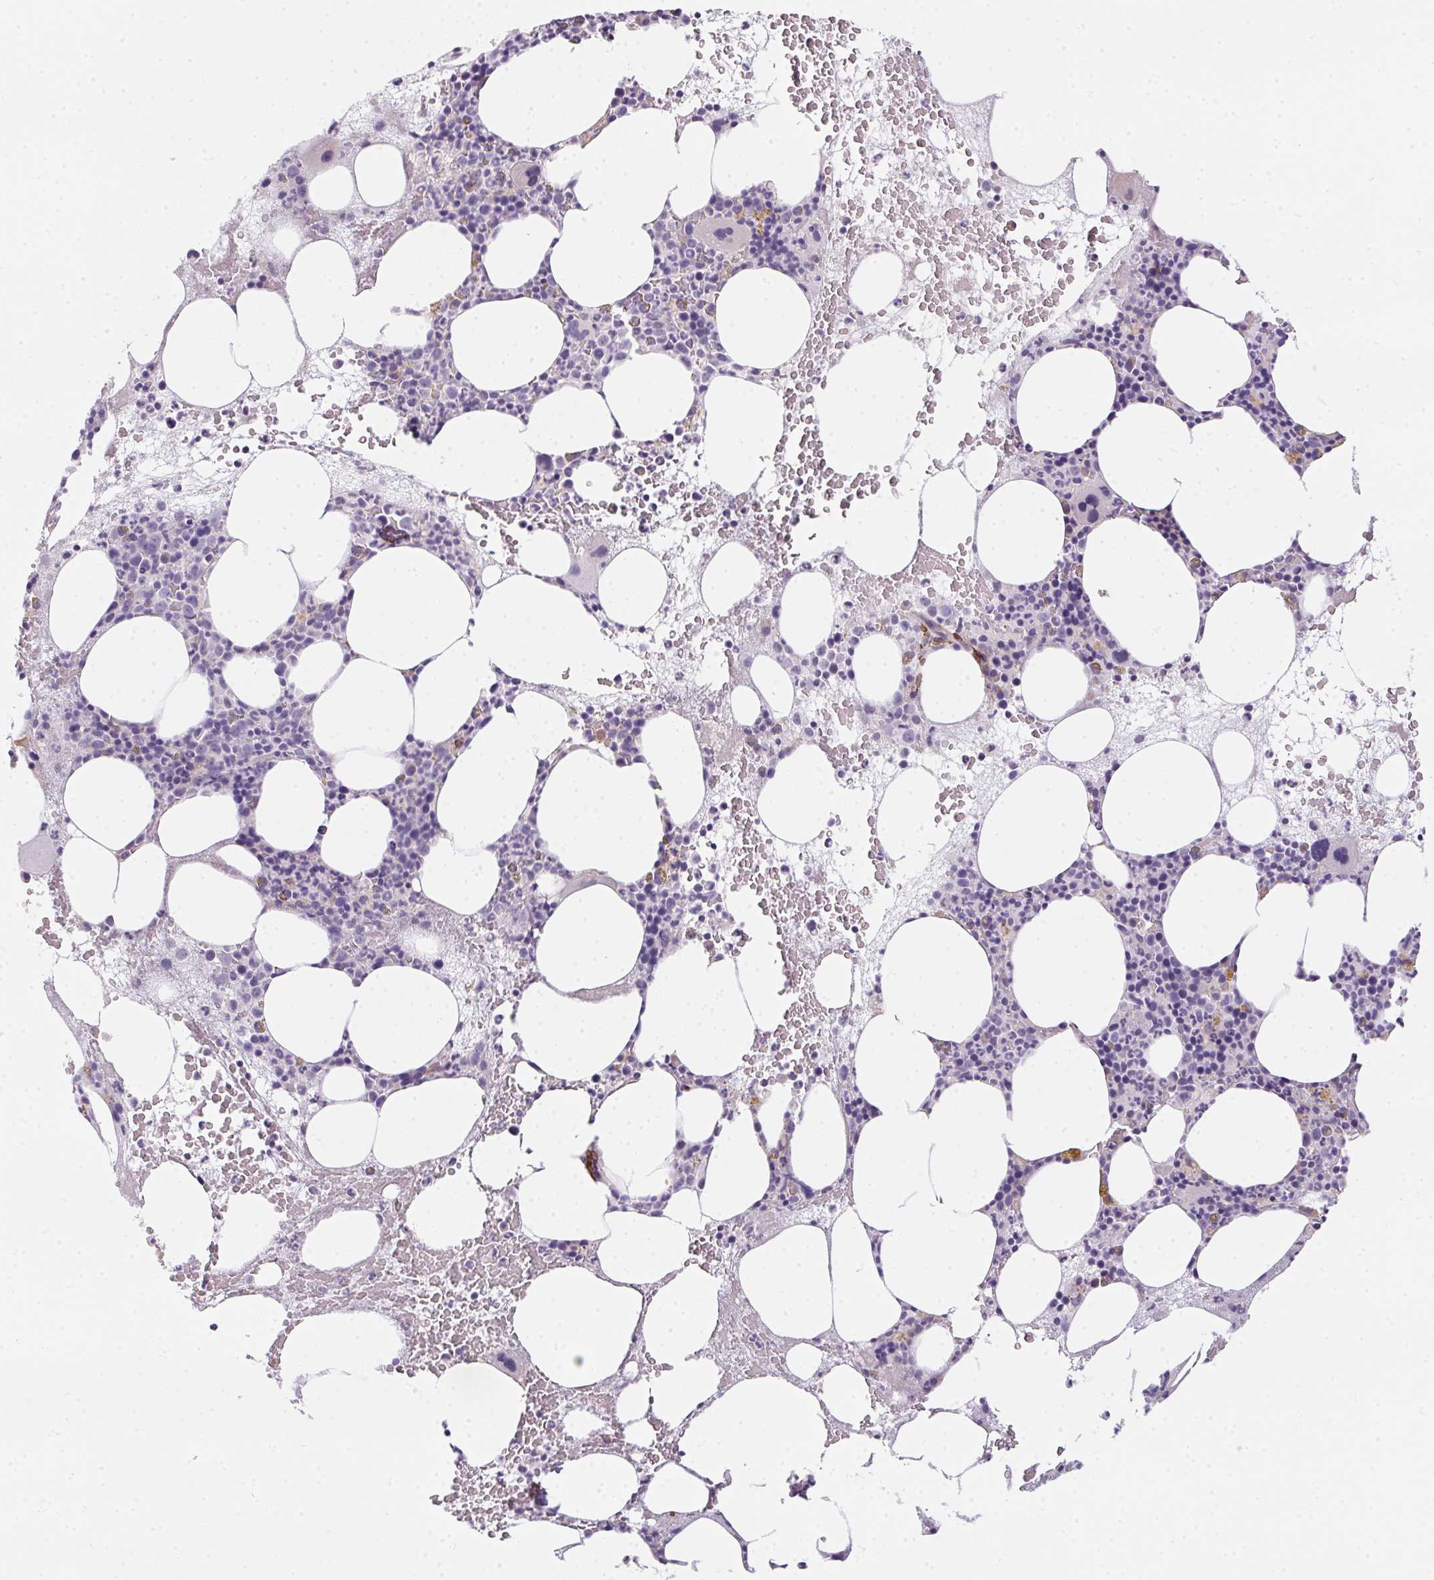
{"staining": {"intensity": "negative", "quantity": "none", "location": "none"}, "tissue": "bone marrow", "cell_type": "Hematopoietic cells", "image_type": "normal", "snomed": [{"axis": "morphology", "description": "Normal tissue, NOS"}, {"axis": "topography", "description": "Bone marrow"}], "caption": "This is a histopathology image of IHC staining of unremarkable bone marrow, which shows no staining in hematopoietic cells. (Brightfield microscopy of DAB immunohistochemistry at high magnification).", "gene": "HRC", "patient": {"sex": "male", "age": 89}}